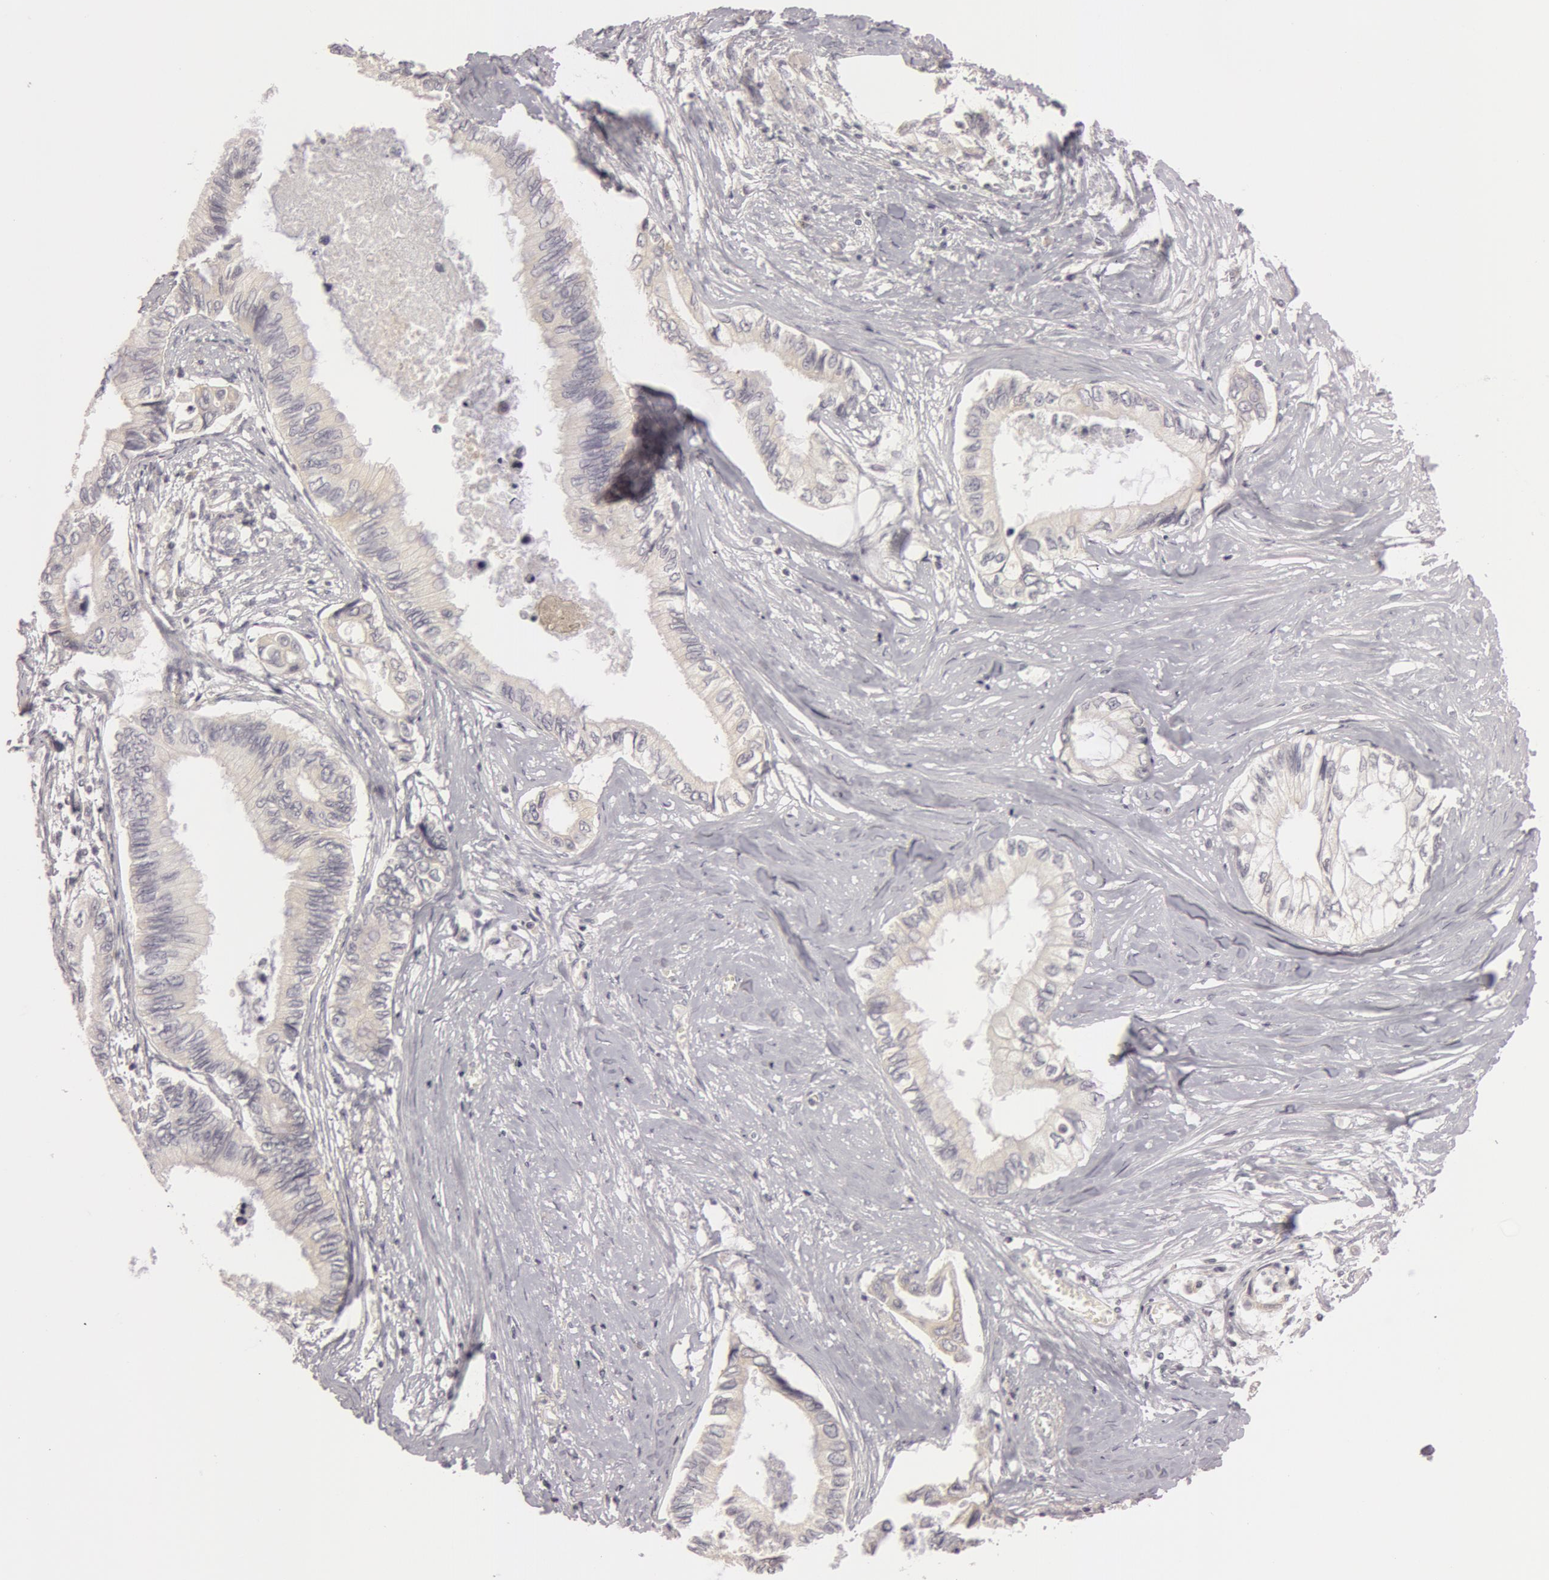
{"staining": {"intensity": "negative", "quantity": "none", "location": "none"}, "tissue": "pancreatic cancer", "cell_type": "Tumor cells", "image_type": "cancer", "snomed": [{"axis": "morphology", "description": "Adenocarcinoma, NOS"}, {"axis": "topography", "description": "Pancreas"}], "caption": "A high-resolution photomicrograph shows IHC staining of pancreatic adenocarcinoma, which reveals no significant positivity in tumor cells.", "gene": "RALGAPA1", "patient": {"sex": "female", "age": 66}}